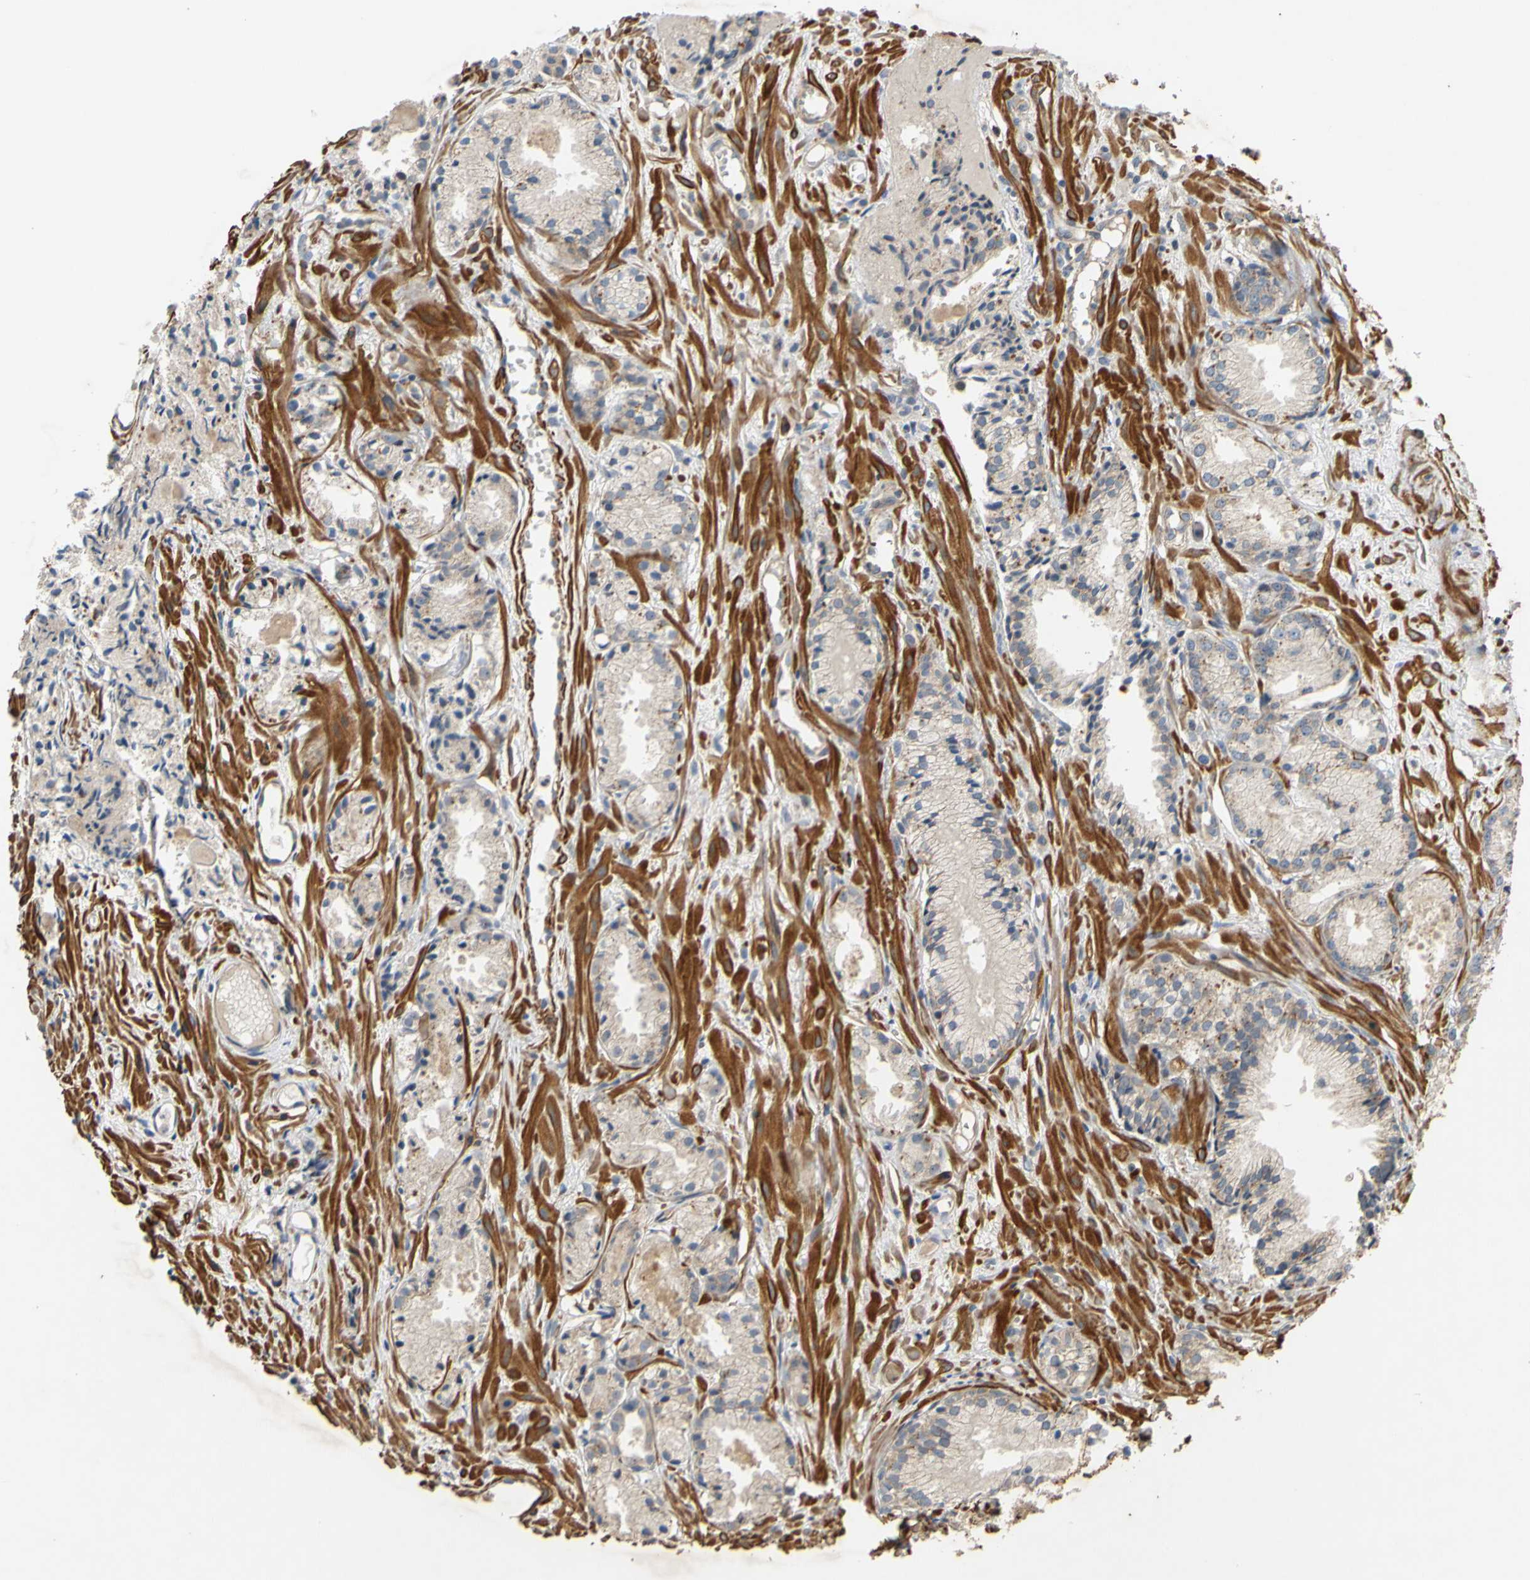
{"staining": {"intensity": "weak", "quantity": ">75%", "location": "cytoplasmic/membranous"}, "tissue": "prostate cancer", "cell_type": "Tumor cells", "image_type": "cancer", "snomed": [{"axis": "morphology", "description": "Adenocarcinoma, Low grade"}, {"axis": "topography", "description": "Prostate"}], "caption": "Tumor cells reveal low levels of weak cytoplasmic/membranous positivity in approximately >75% of cells in human prostate low-grade adenocarcinoma.", "gene": "PARD6A", "patient": {"sex": "male", "age": 72}}